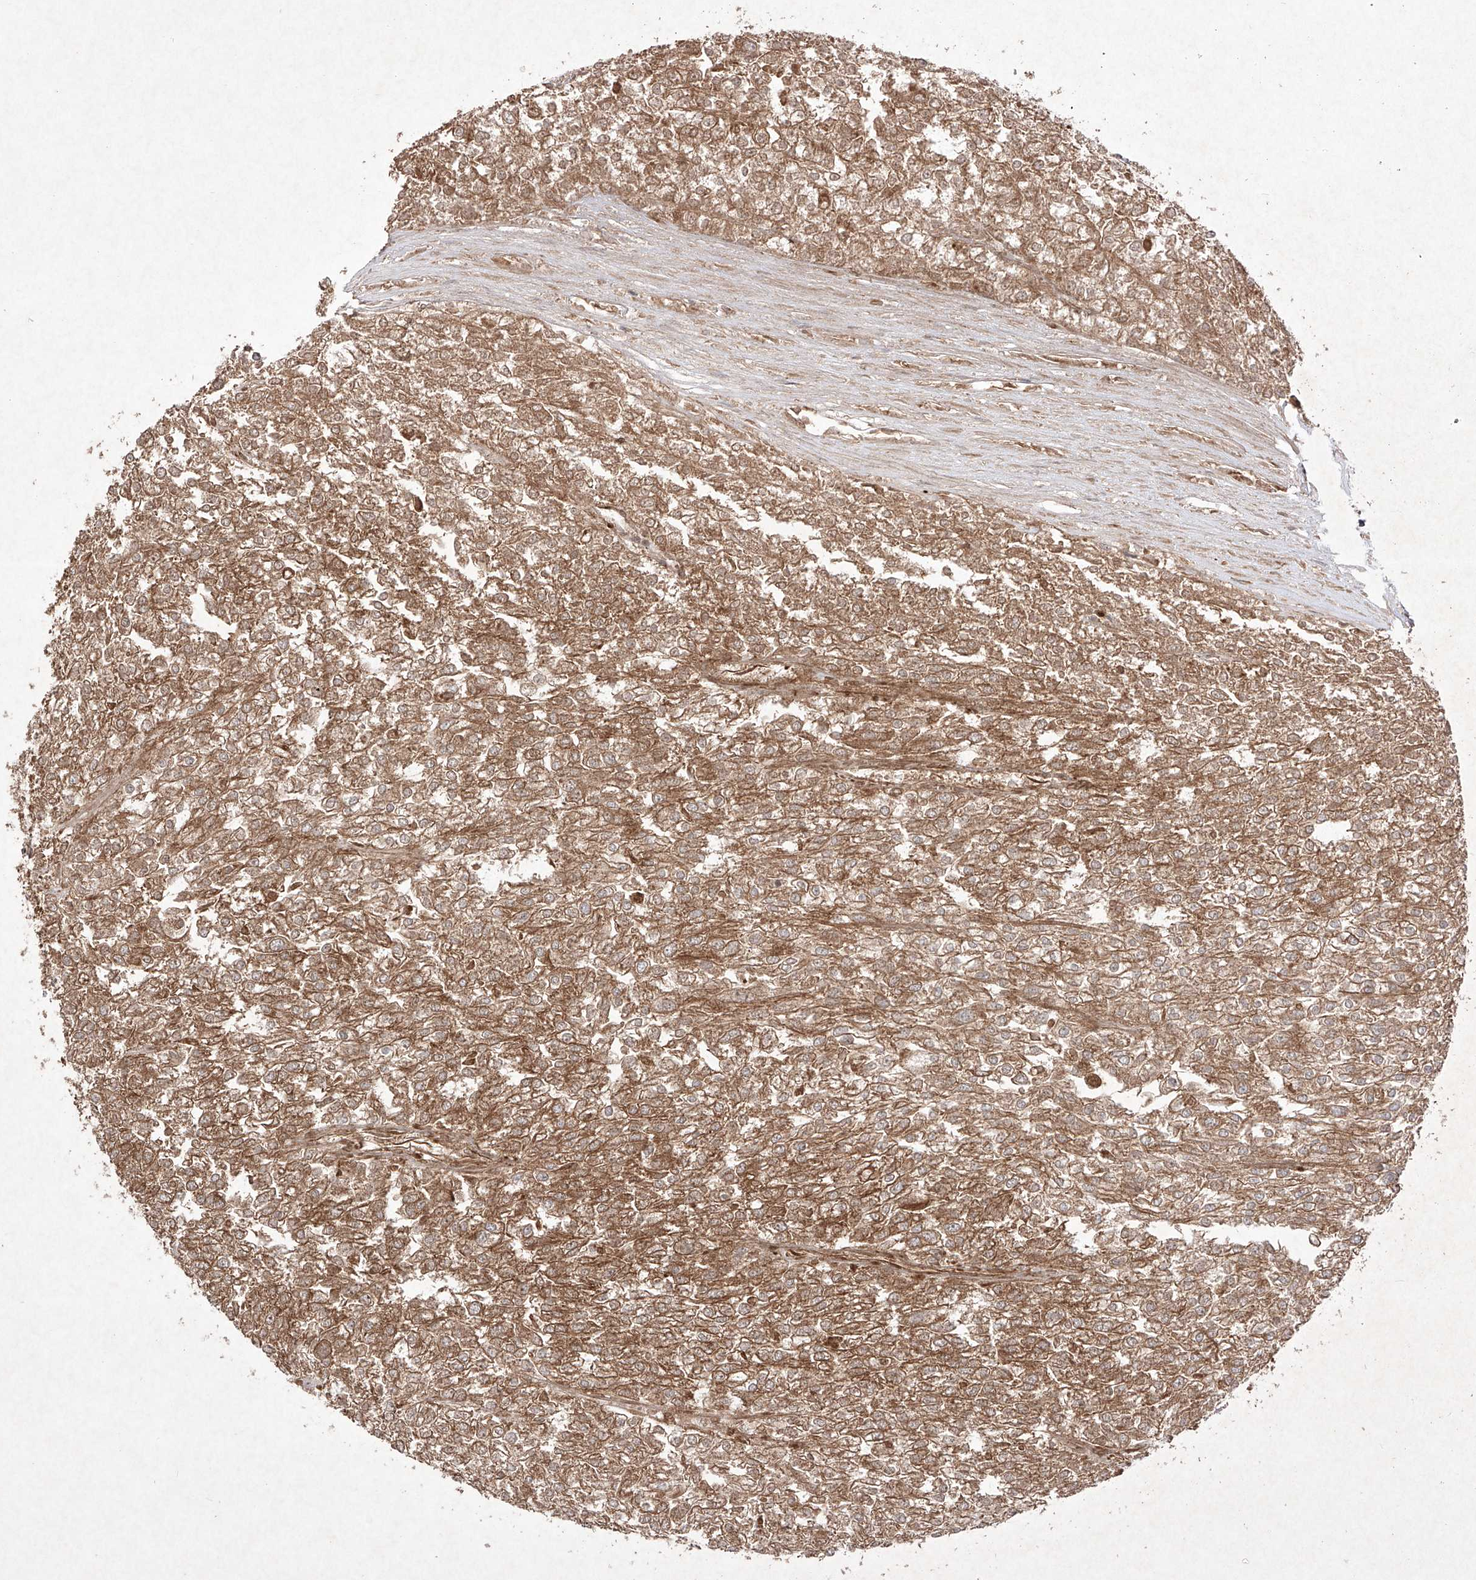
{"staining": {"intensity": "moderate", "quantity": ">75%", "location": "cytoplasmic/membranous"}, "tissue": "renal cancer", "cell_type": "Tumor cells", "image_type": "cancer", "snomed": [{"axis": "morphology", "description": "Adenocarcinoma, NOS"}, {"axis": "topography", "description": "Kidney"}], "caption": "A micrograph of human renal adenocarcinoma stained for a protein demonstrates moderate cytoplasmic/membranous brown staining in tumor cells. (Stains: DAB in brown, nuclei in blue, Microscopy: brightfield microscopy at high magnification).", "gene": "YKT6", "patient": {"sex": "female", "age": 54}}